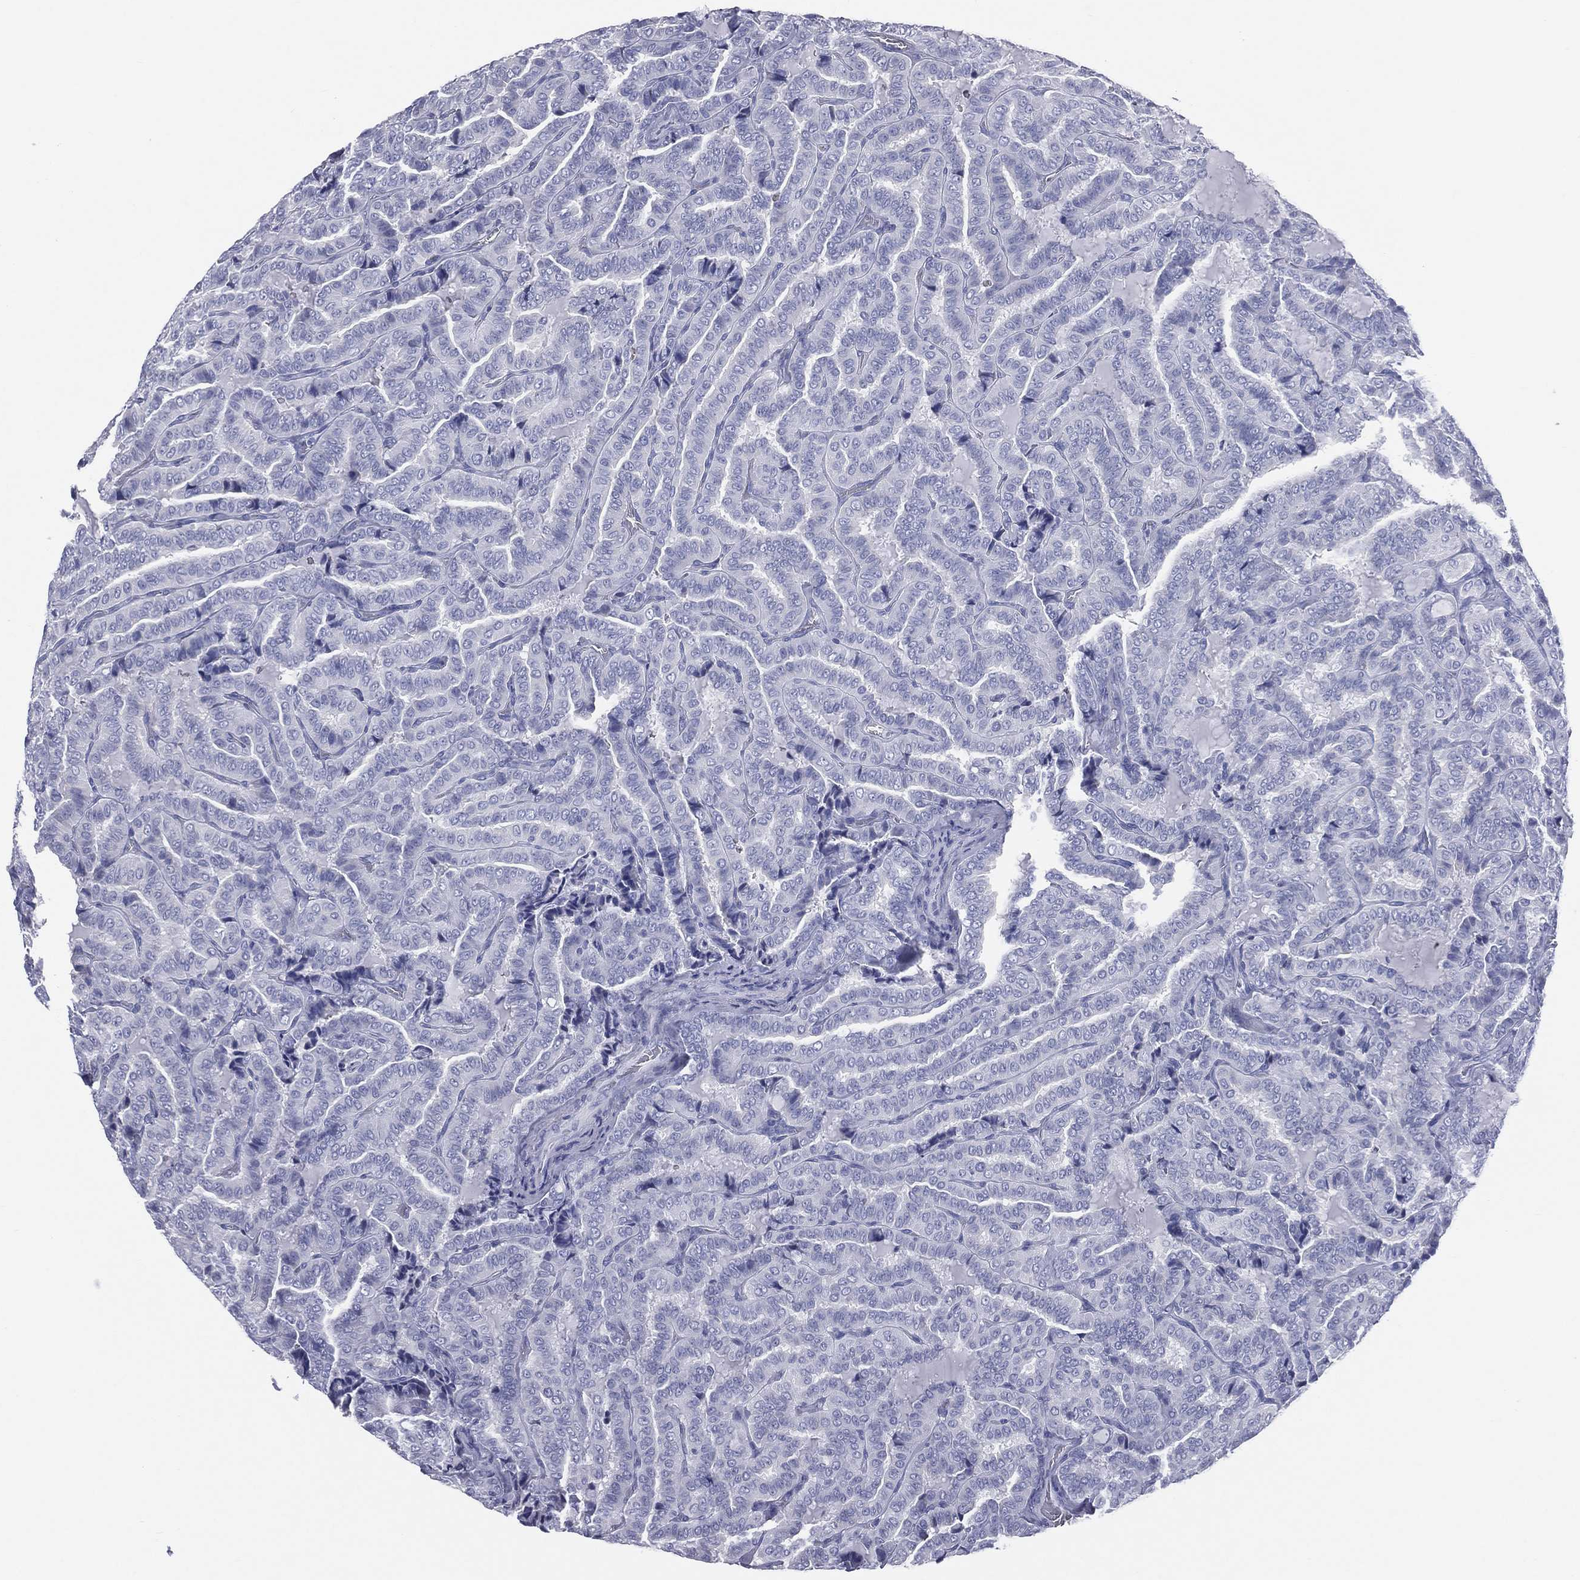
{"staining": {"intensity": "negative", "quantity": "none", "location": "none"}, "tissue": "thyroid cancer", "cell_type": "Tumor cells", "image_type": "cancer", "snomed": [{"axis": "morphology", "description": "Papillary adenocarcinoma, NOS"}, {"axis": "topography", "description": "Thyroid gland"}], "caption": "Tumor cells are negative for brown protein staining in papillary adenocarcinoma (thyroid).", "gene": "MLN", "patient": {"sex": "female", "age": 39}}